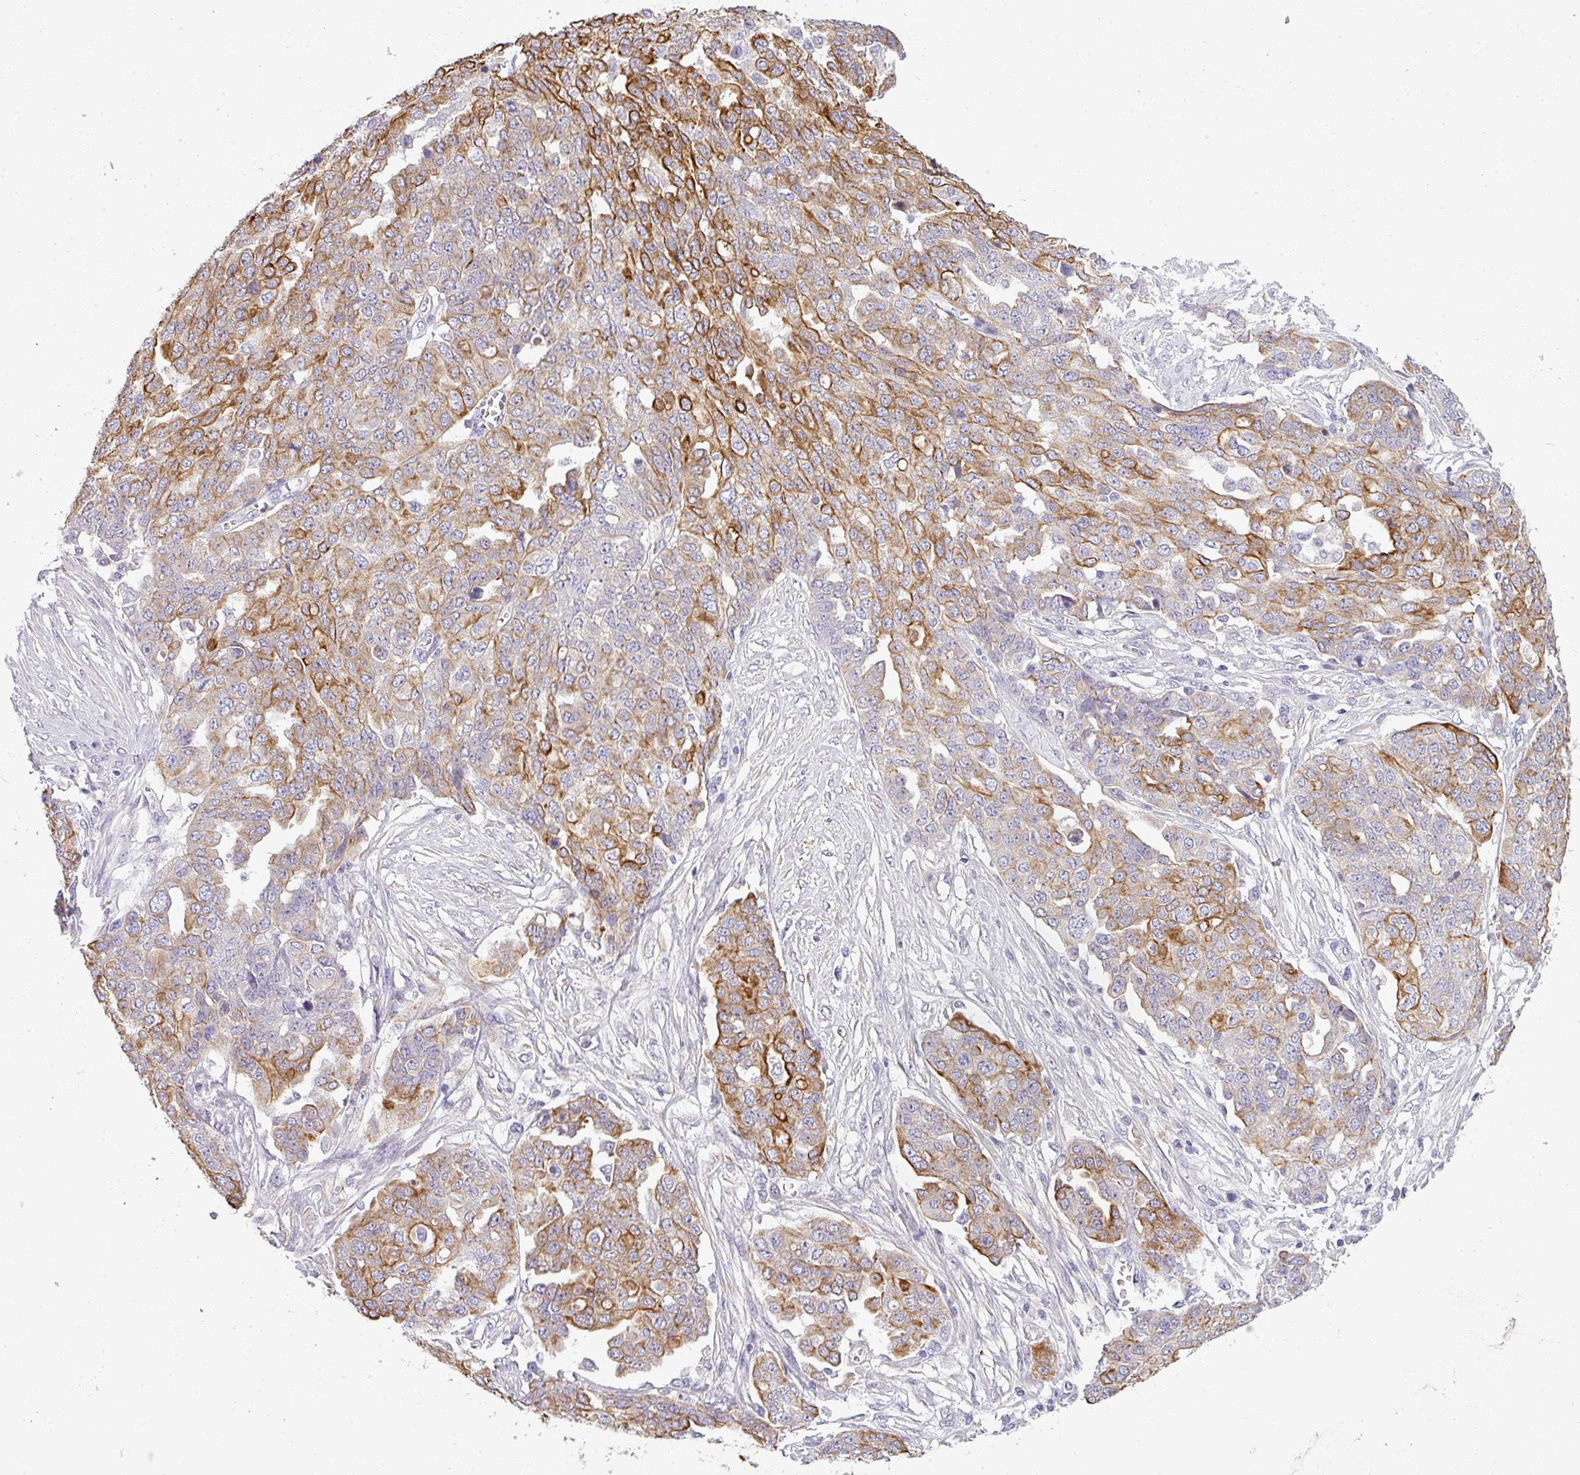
{"staining": {"intensity": "moderate", "quantity": "25%-75%", "location": "cytoplasmic/membranous"}, "tissue": "ovarian cancer", "cell_type": "Tumor cells", "image_type": "cancer", "snomed": [{"axis": "morphology", "description": "Cystadenocarcinoma, serous, NOS"}, {"axis": "topography", "description": "Soft tissue"}, {"axis": "topography", "description": "Ovary"}], "caption": "Approximately 25%-75% of tumor cells in human ovarian cancer (serous cystadenocarcinoma) demonstrate moderate cytoplasmic/membranous protein staining as visualized by brown immunohistochemical staining.", "gene": "ASXL3", "patient": {"sex": "female", "age": 57}}